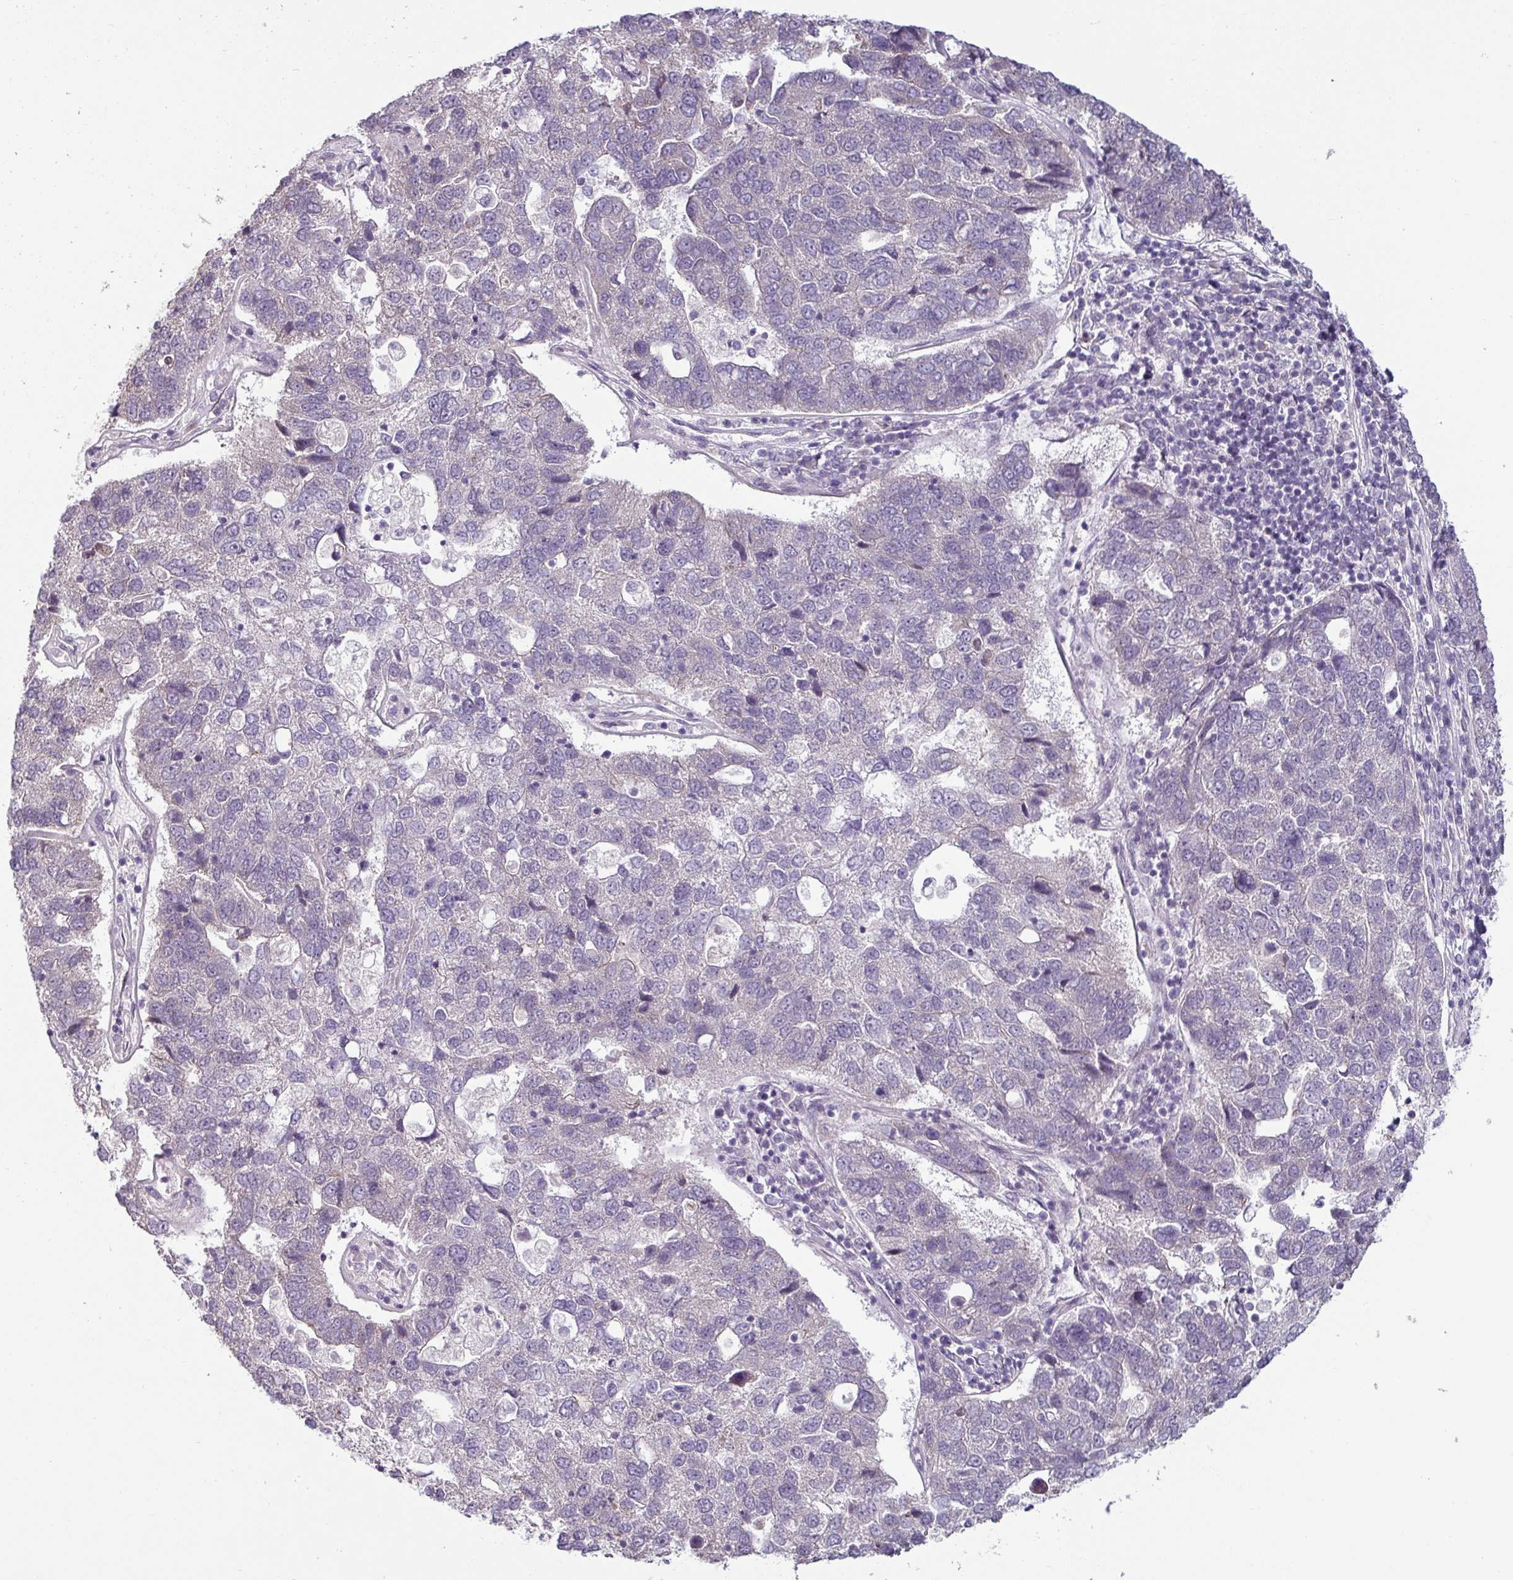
{"staining": {"intensity": "negative", "quantity": "none", "location": "none"}, "tissue": "pancreatic cancer", "cell_type": "Tumor cells", "image_type": "cancer", "snomed": [{"axis": "morphology", "description": "Adenocarcinoma, NOS"}, {"axis": "topography", "description": "Pancreas"}], "caption": "This image is of pancreatic adenocarcinoma stained with immunohistochemistry (IHC) to label a protein in brown with the nuclei are counter-stained blue. There is no staining in tumor cells. (Stains: DAB (3,3'-diaminobenzidine) immunohistochemistry (IHC) with hematoxylin counter stain, Microscopy: brightfield microscopy at high magnification).", "gene": "OR52D1", "patient": {"sex": "female", "age": 61}}